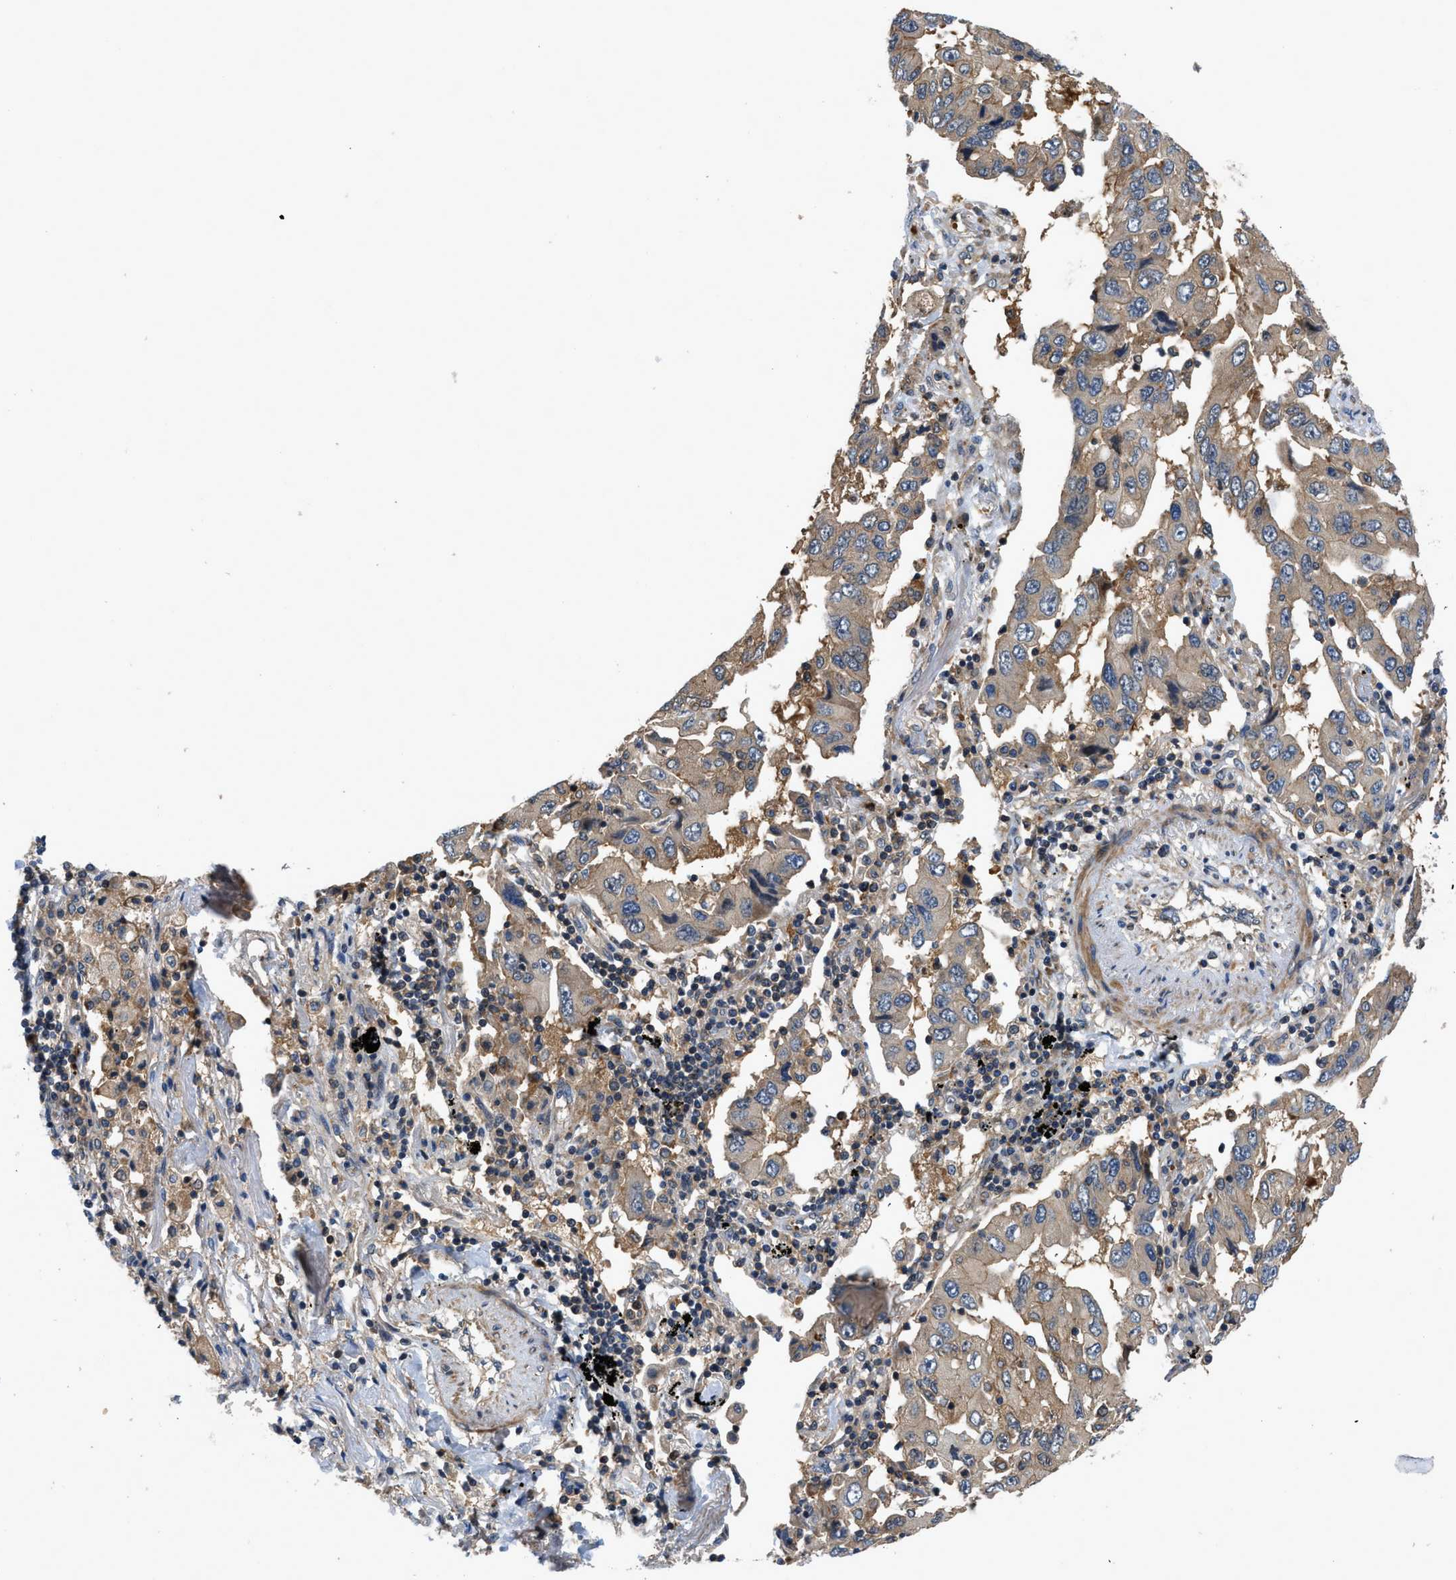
{"staining": {"intensity": "moderate", "quantity": ">75%", "location": "cytoplasmic/membranous"}, "tissue": "lung cancer", "cell_type": "Tumor cells", "image_type": "cancer", "snomed": [{"axis": "morphology", "description": "Adenocarcinoma, NOS"}, {"axis": "topography", "description": "Lung"}], "caption": "IHC photomicrograph of neoplastic tissue: lung cancer stained using immunohistochemistry exhibits medium levels of moderate protein expression localized specifically in the cytoplasmic/membranous of tumor cells, appearing as a cytoplasmic/membranous brown color.", "gene": "GPR31", "patient": {"sex": "female", "age": 65}}